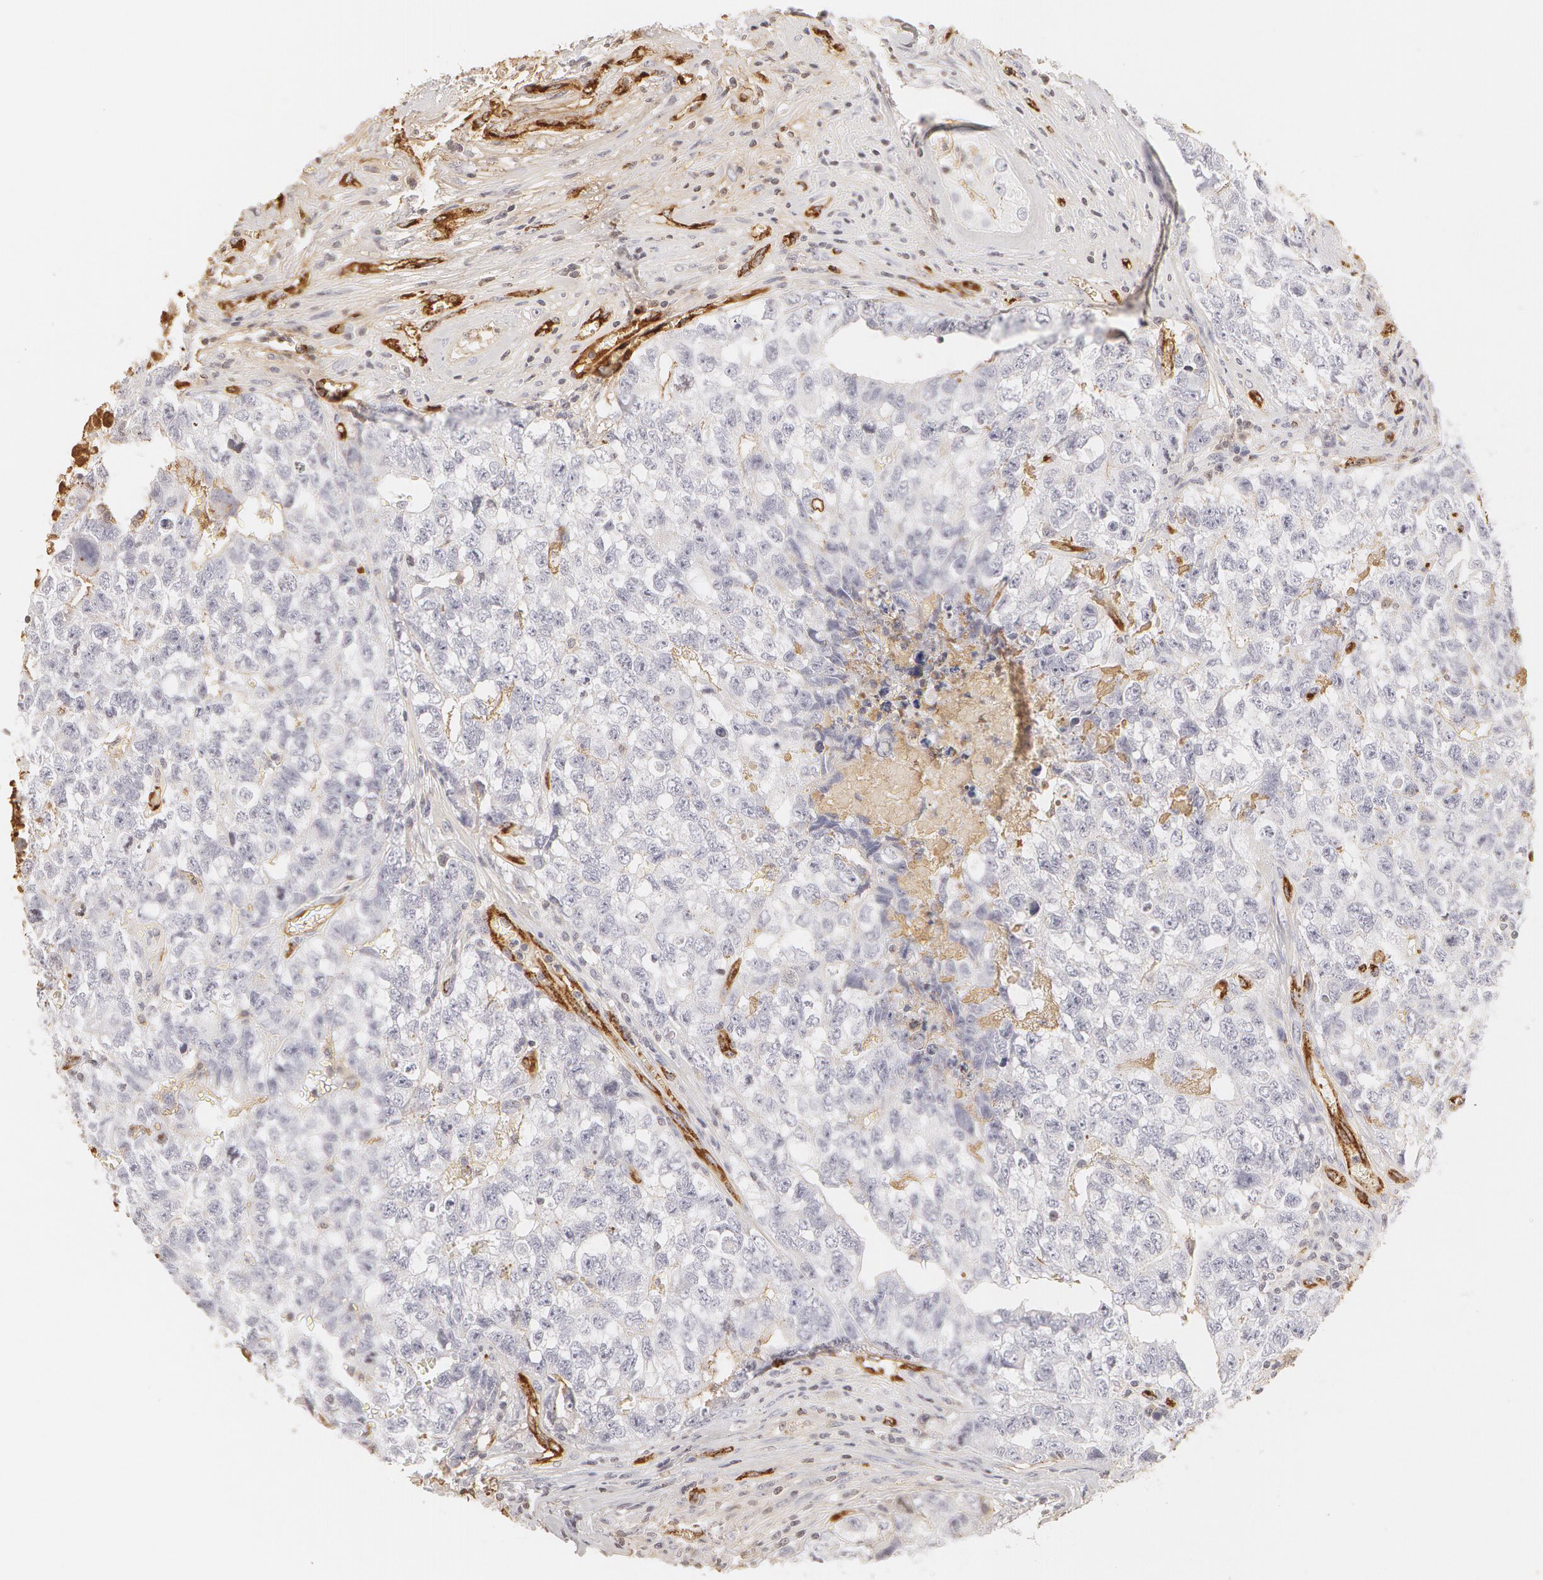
{"staining": {"intensity": "negative", "quantity": "none", "location": "none"}, "tissue": "testis cancer", "cell_type": "Tumor cells", "image_type": "cancer", "snomed": [{"axis": "morphology", "description": "Carcinoma, Embryonal, NOS"}, {"axis": "topography", "description": "Testis"}], "caption": "Human testis embryonal carcinoma stained for a protein using immunohistochemistry reveals no expression in tumor cells.", "gene": "VWF", "patient": {"sex": "male", "age": 31}}